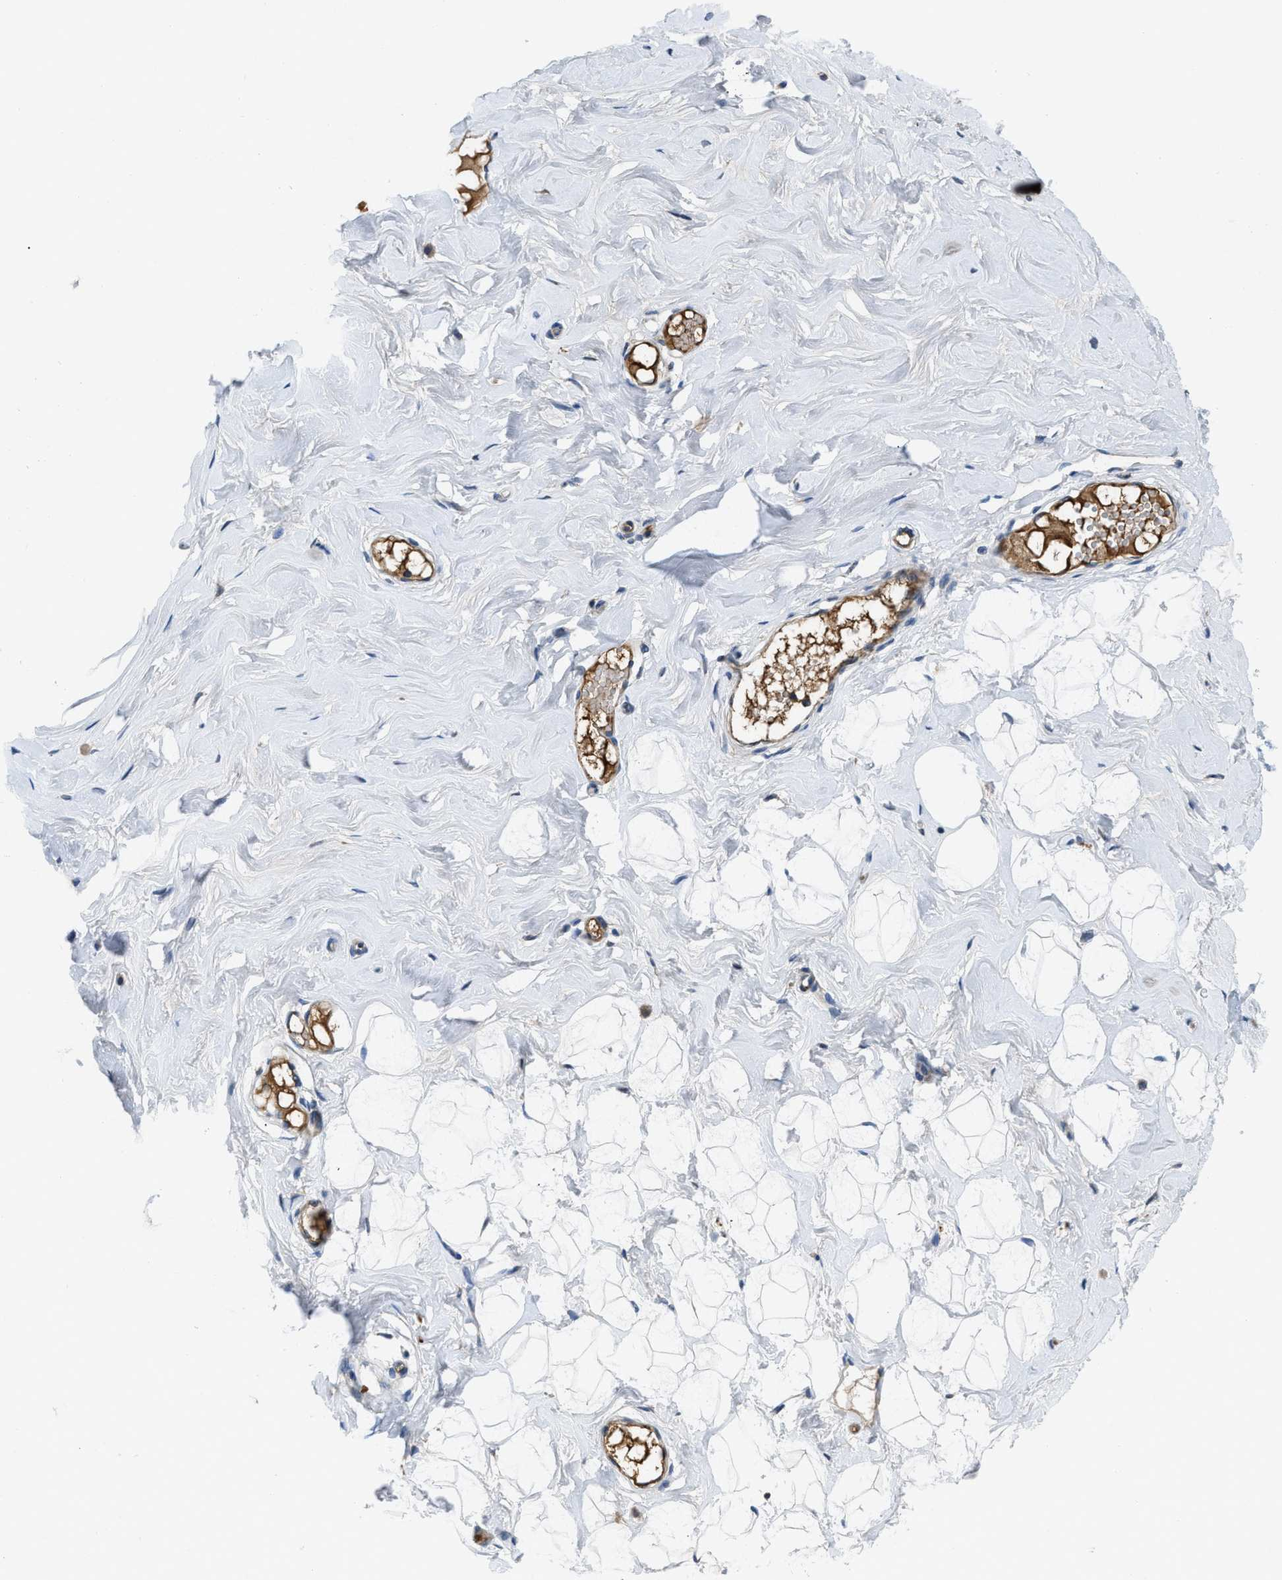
{"staining": {"intensity": "weak", "quantity": "<25%", "location": "cytoplasmic/membranous"}, "tissue": "breast", "cell_type": "Adipocytes", "image_type": "normal", "snomed": [{"axis": "morphology", "description": "Normal tissue, NOS"}, {"axis": "topography", "description": "Breast"}], "caption": "The IHC micrograph has no significant expression in adipocytes of breast. The staining is performed using DAB (3,3'-diaminobenzidine) brown chromogen with nuclei counter-stained in using hematoxylin.", "gene": "GGCX", "patient": {"sex": "female", "age": 23}}